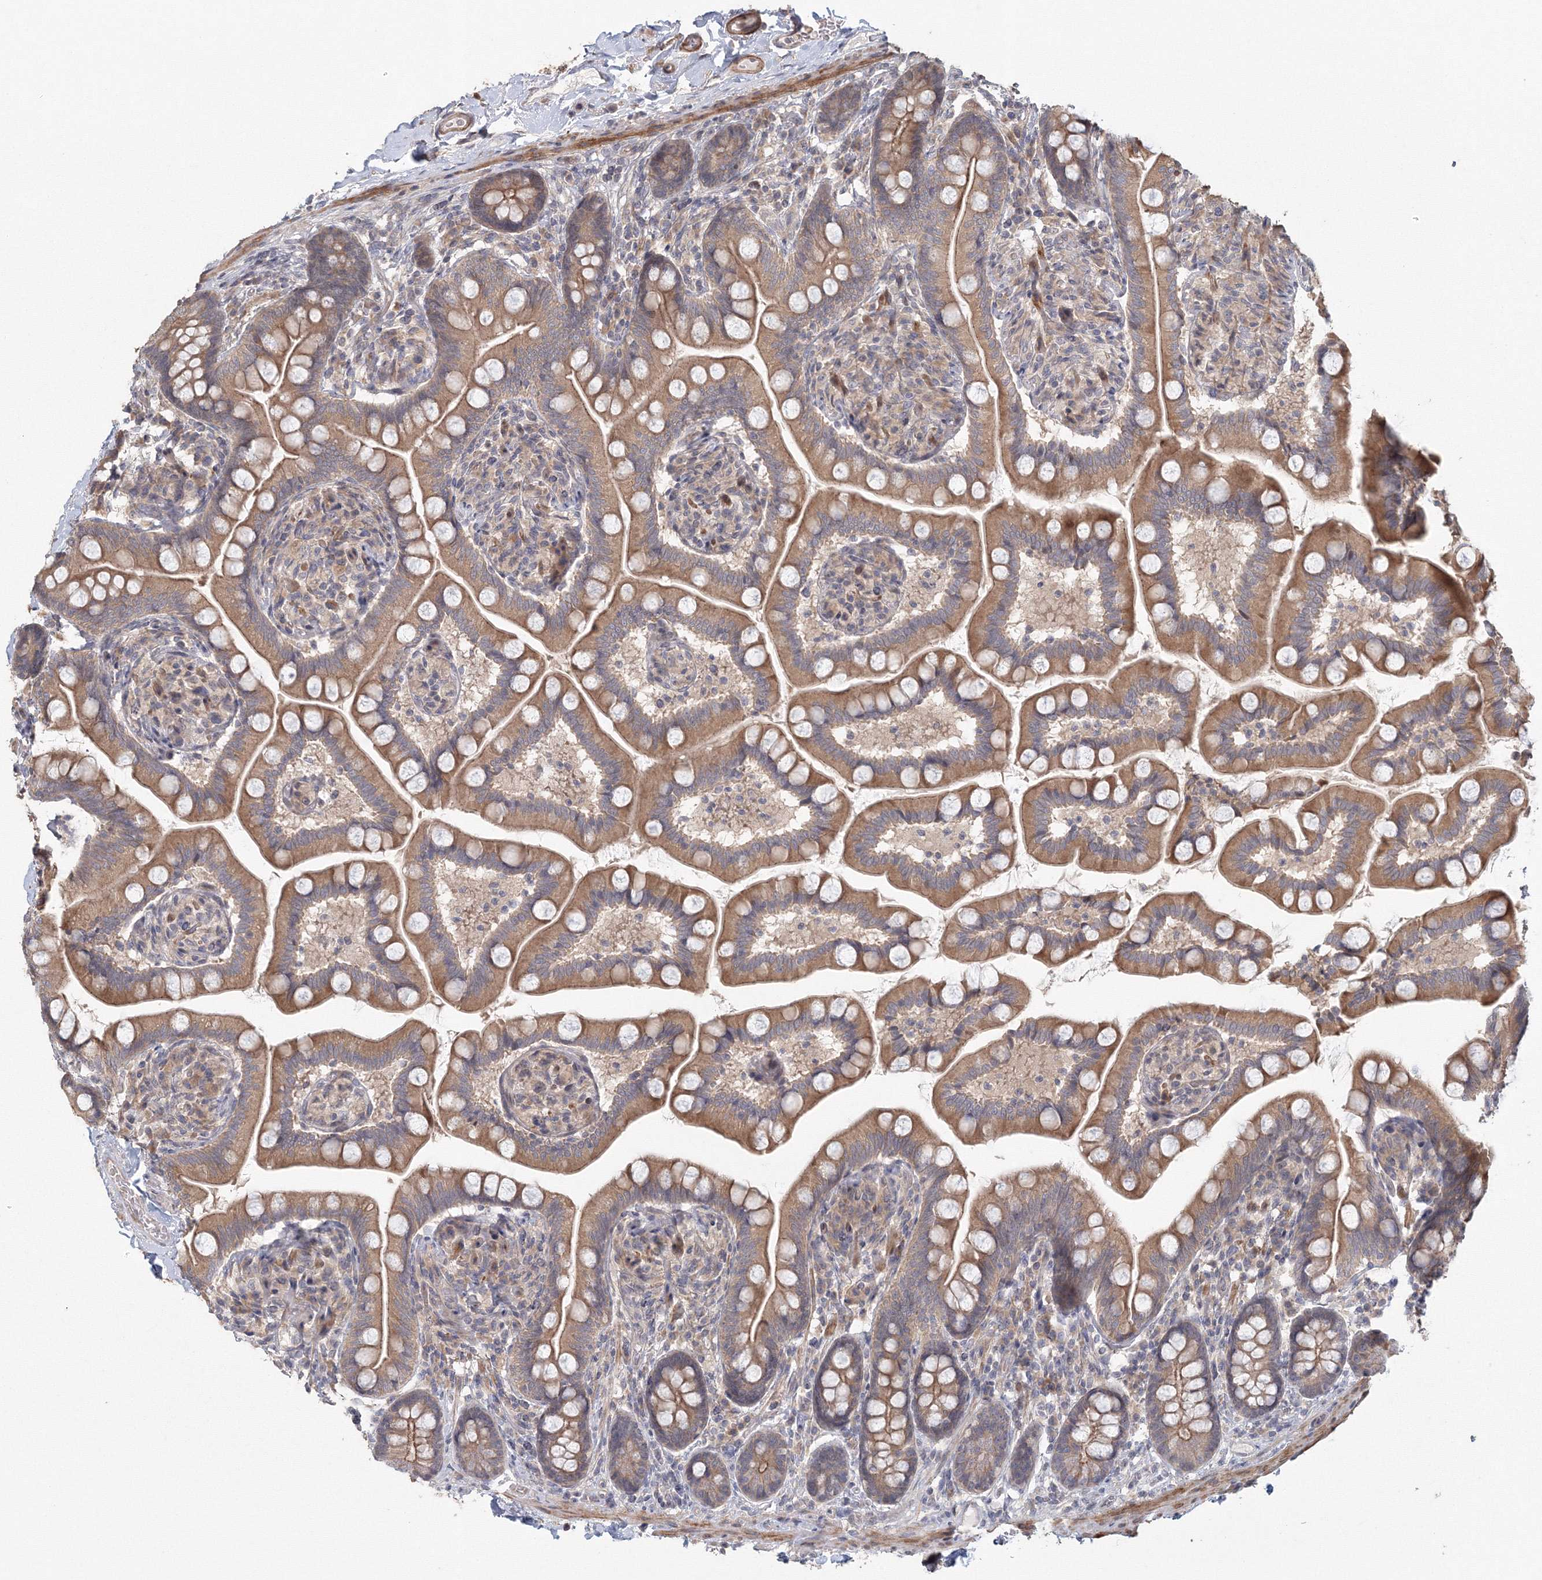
{"staining": {"intensity": "moderate", "quantity": ">75%", "location": "cytoplasmic/membranous"}, "tissue": "small intestine", "cell_type": "Glandular cells", "image_type": "normal", "snomed": [{"axis": "morphology", "description": "Normal tissue, NOS"}, {"axis": "topography", "description": "Small intestine"}], "caption": "Glandular cells reveal medium levels of moderate cytoplasmic/membranous staining in about >75% of cells in benign human small intestine.", "gene": "TACC2", "patient": {"sex": "female", "age": 64}}